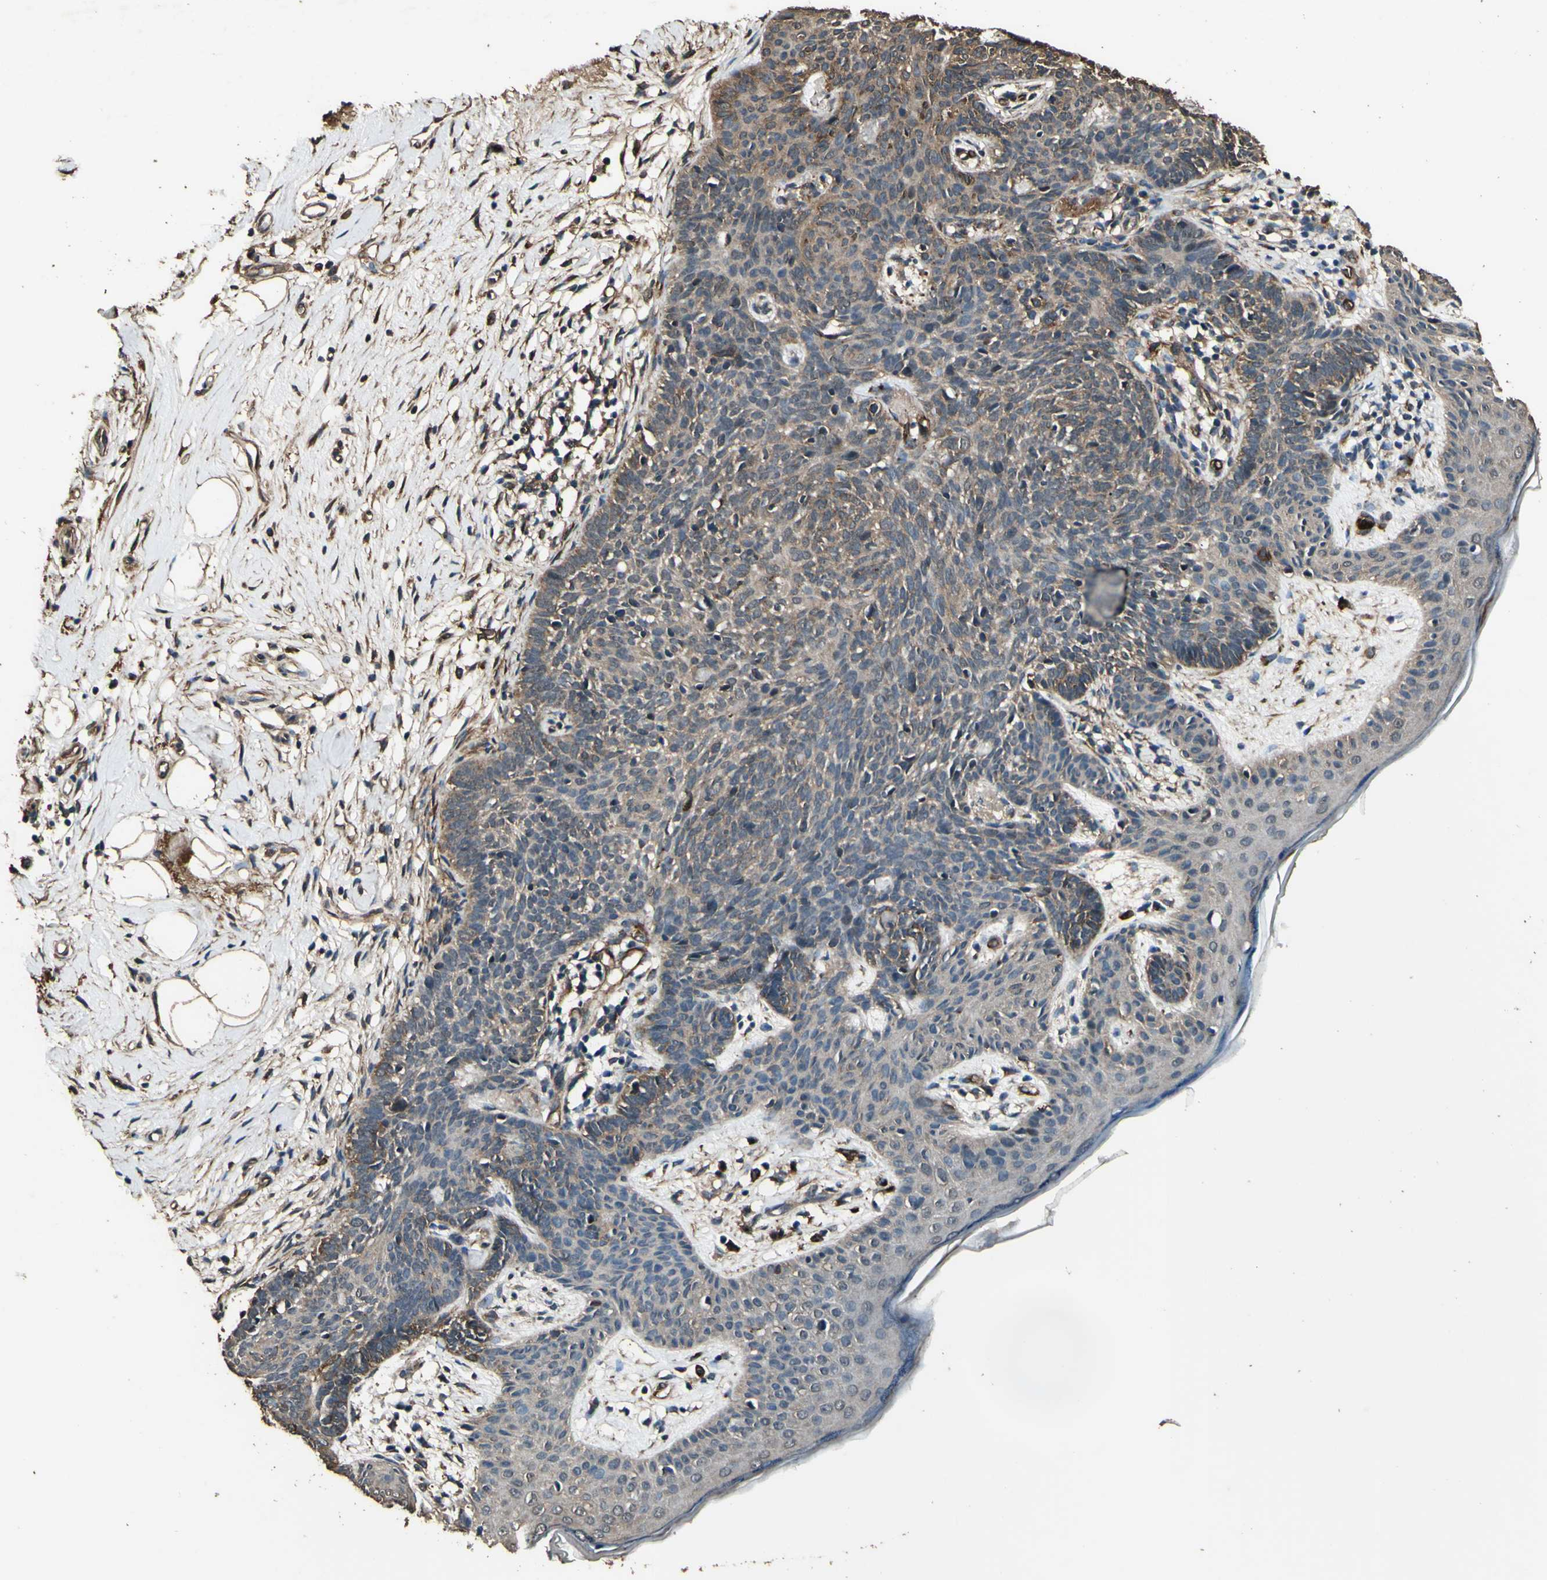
{"staining": {"intensity": "weak", "quantity": ">75%", "location": "cytoplasmic/membranous"}, "tissue": "skin cancer", "cell_type": "Tumor cells", "image_type": "cancer", "snomed": [{"axis": "morphology", "description": "Developmental malformation"}, {"axis": "morphology", "description": "Basal cell carcinoma"}, {"axis": "topography", "description": "Skin"}], "caption": "Human skin cancer stained for a protein (brown) shows weak cytoplasmic/membranous positive staining in about >75% of tumor cells.", "gene": "TSPO", "patient": {"sex": "female", "age": 62}}